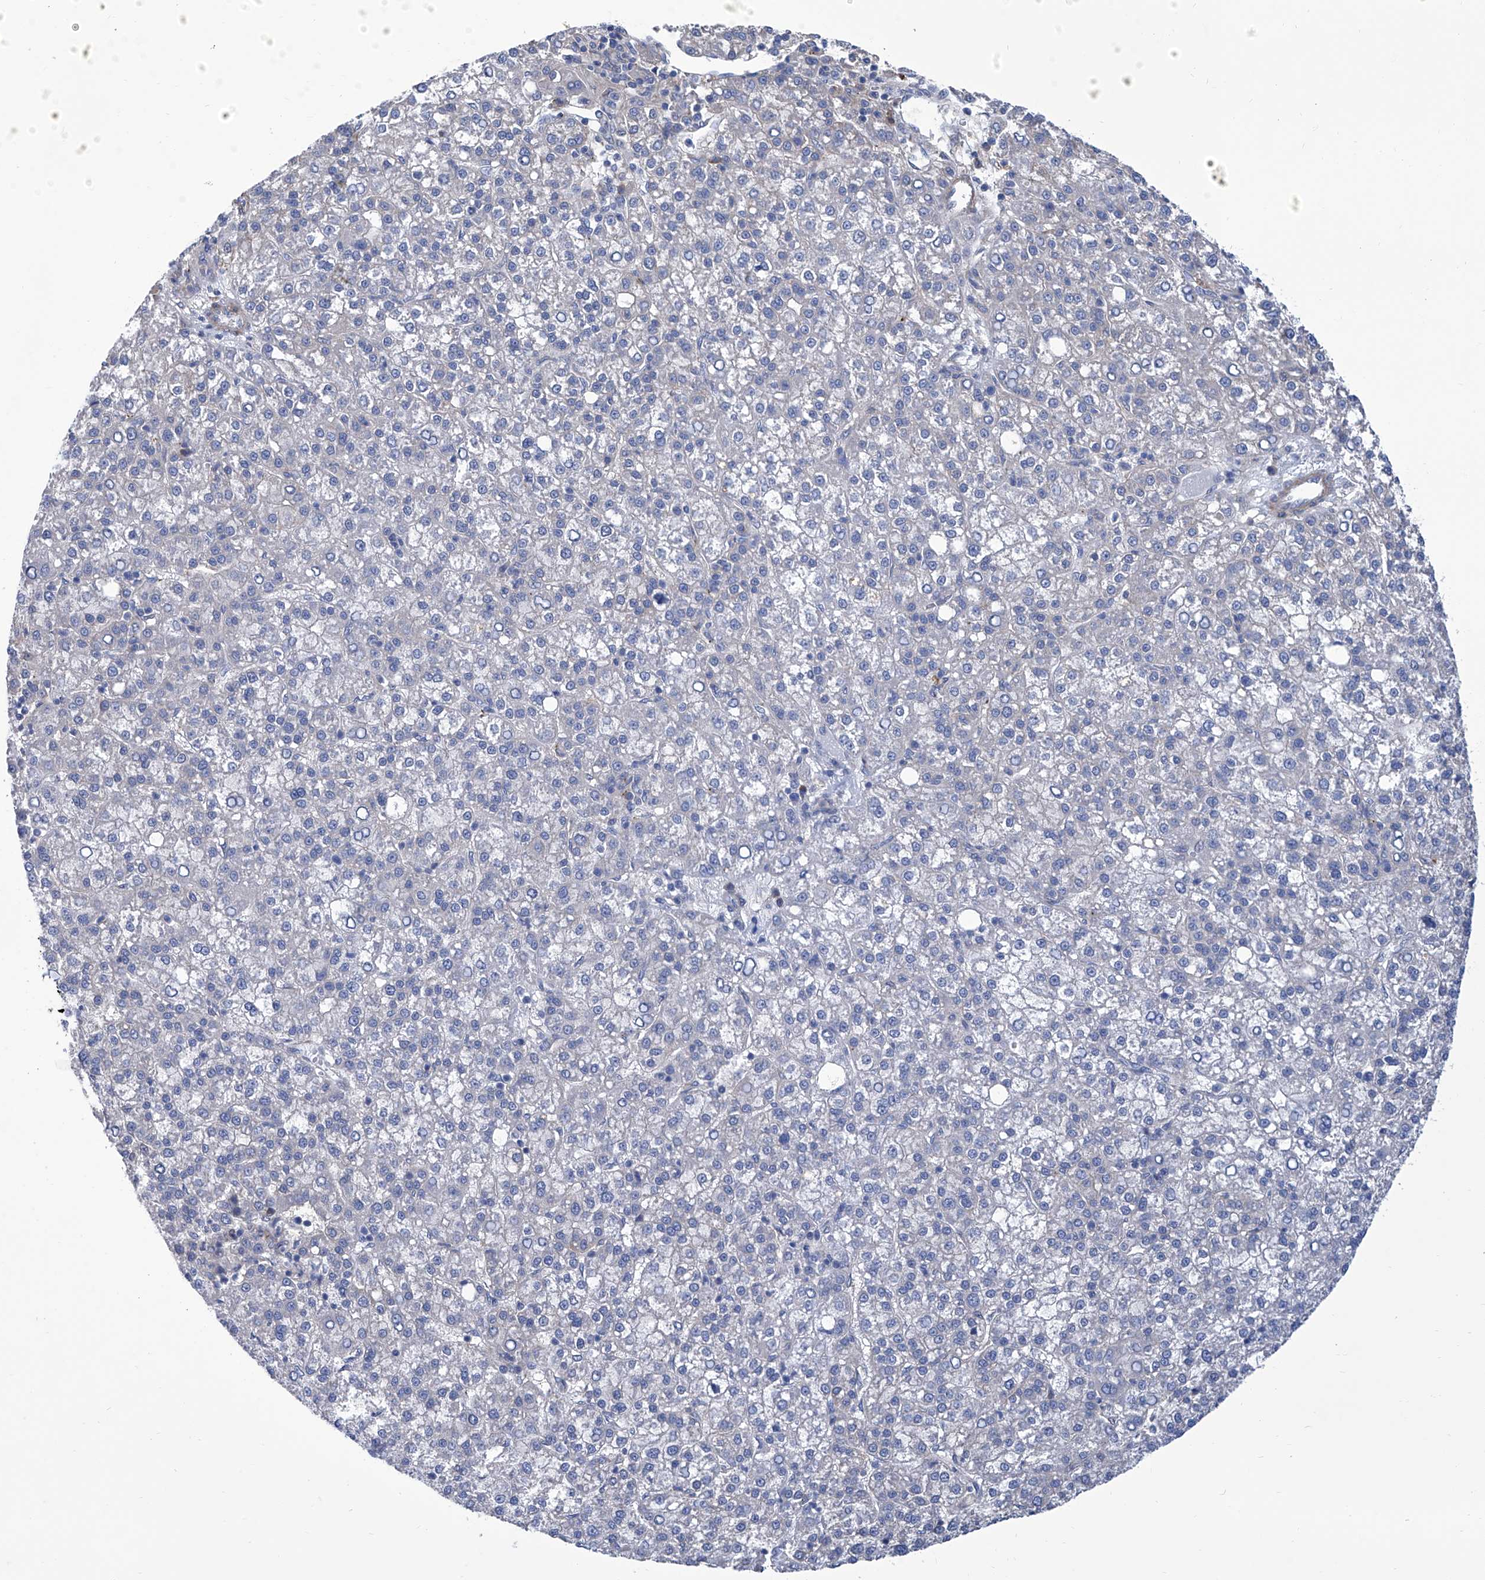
{"staining": {"intensity": "negative", "quantity": "none", "location": "none"}, "tissue": "liver cancer", "cell_type": "Tumor cells", "image_type": "cancer", "snomed": [{"axis": "morphology", "description": "Carcinoma, Hepatocellular, NOS"}, {"axis": "topography", "description": "Liver"}], "caption": "A photomicrograph of liver cancer stained for a protein displays no brown staining in tumor cells. (DAB immunohistochemistry (IHC) with hematoxylin counter stain).", "gene": "SMS", "patient": {"sex": "female", "age": 58}}